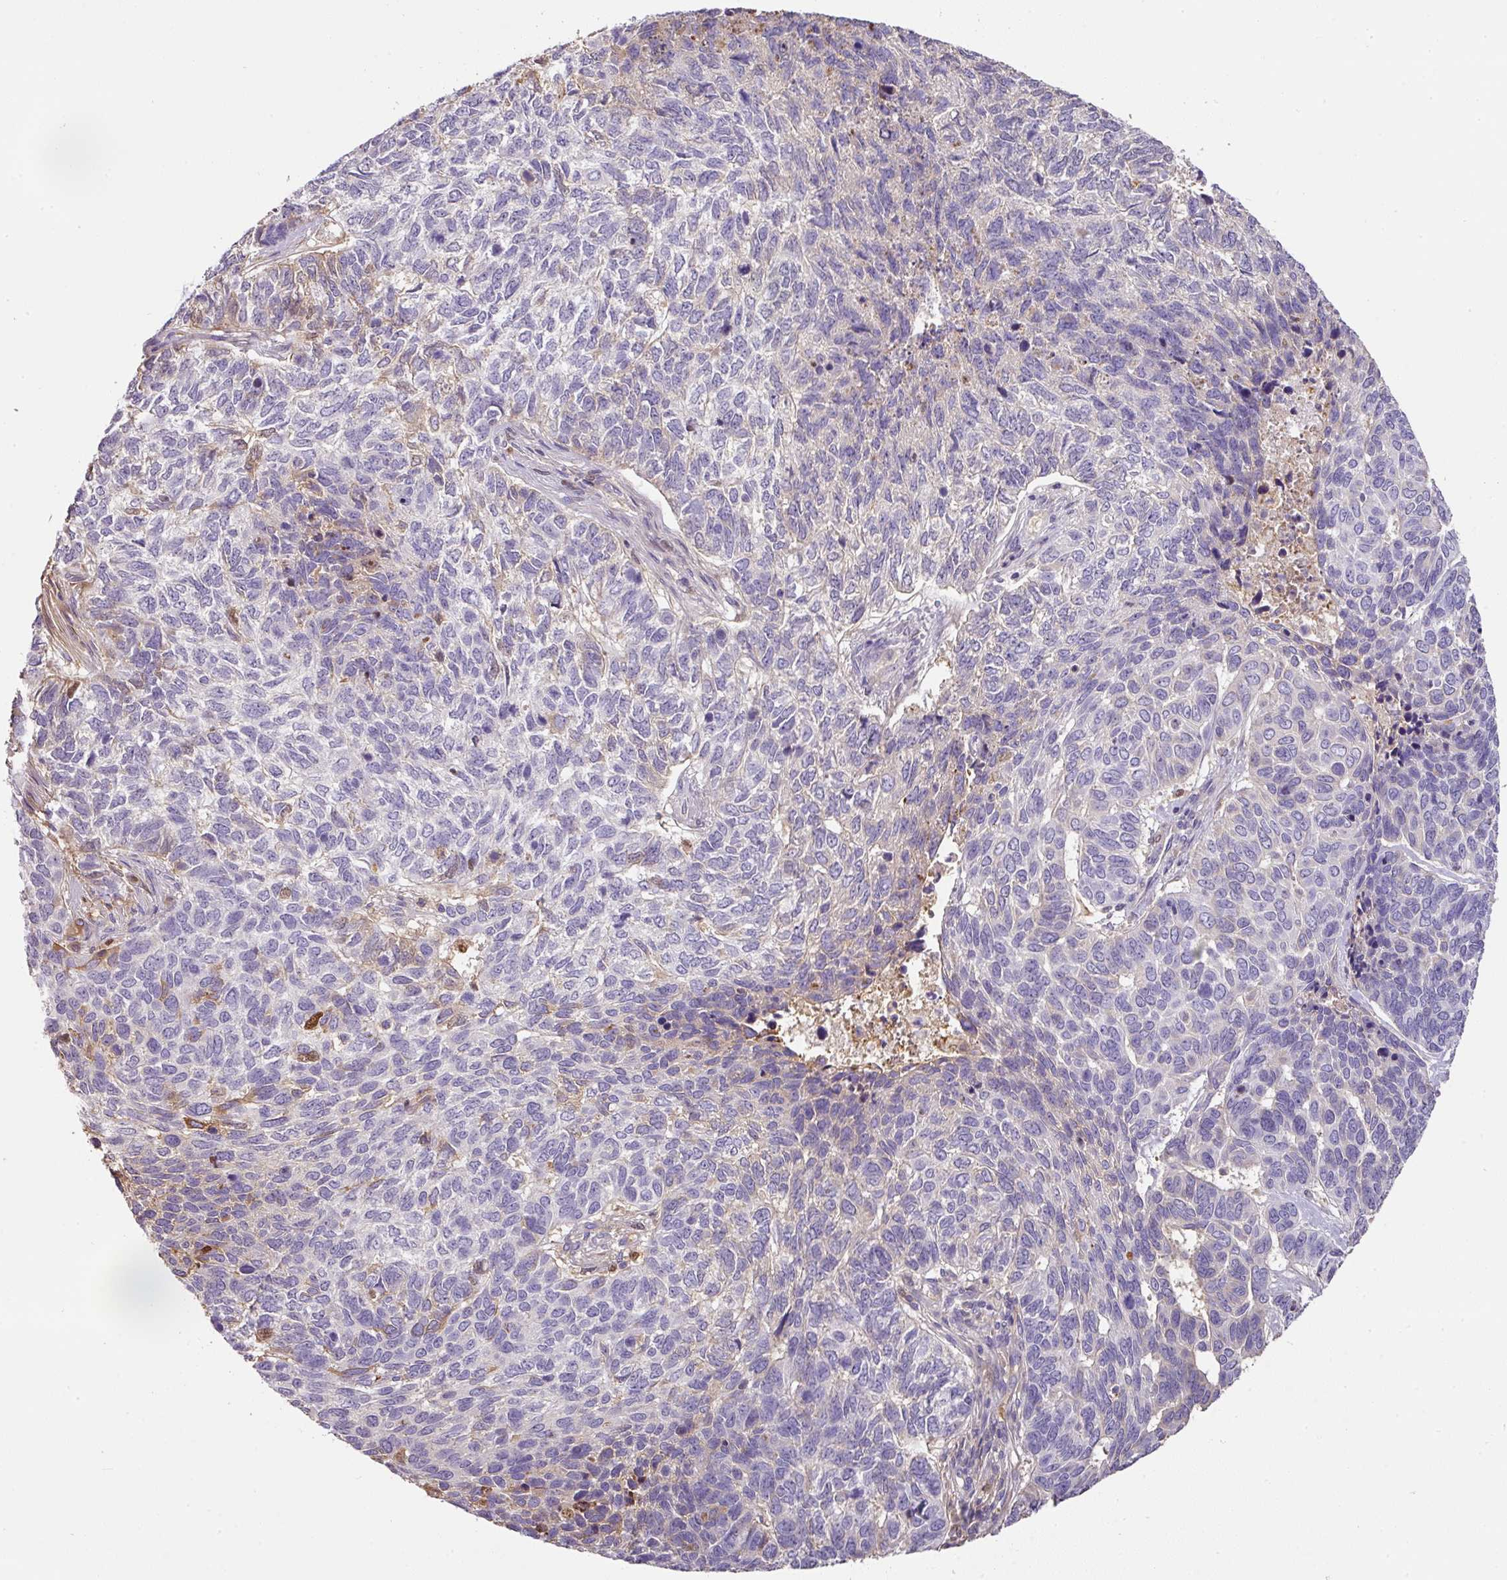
{"staining": {"intensity": "weak", "quantity": "<25%", "location": "cytoplasmic/membranous"}, "tissue": "skin cancer", "cell_type": "Tumor cells", "image_type": "cancer", "snomed": [{"axis": "morphology", "description": "Basal cell carcinoma"}, {"axis": "topography", "description": "Skin"}], "caption": "Skin cancer was stained to show a protein in brown. There is no significant staining in tumor cells.", "gene": "CCZ1", "patient": {"sex": "female", "age": 65}}